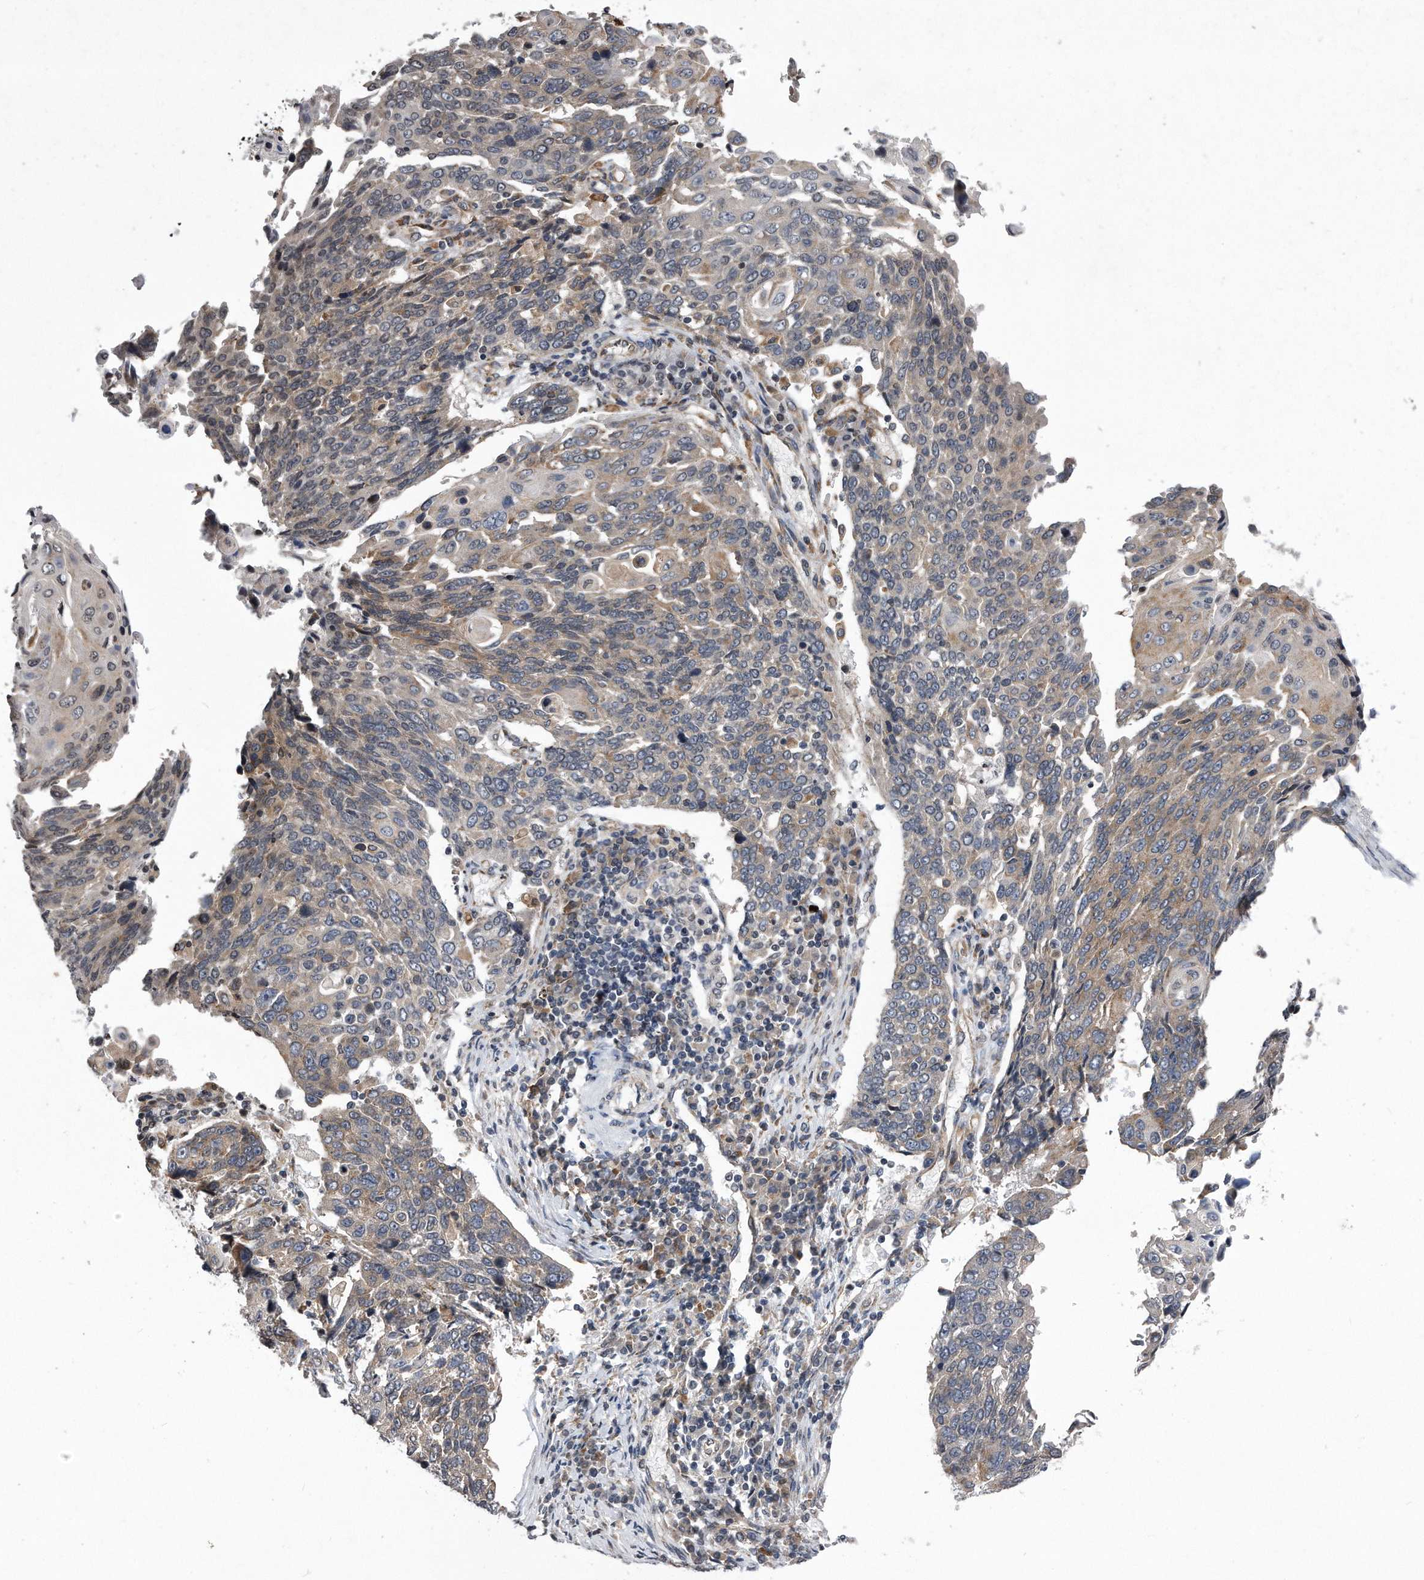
{"staining": {"intensity": "weak", "quantity": ">75%", "location": "cytoplasmic/membranous"}, "tissue": "lung cancer", "cell_type": "Tumor cells", "image_type": "cancer", "snomed": [{"axis": "morphology", "description": "Squamous cell carcinoma, NOS"}, {"axis": "topography", "description": "Lung"}], "caption": "A brown stain shows weak cytoplasmic/membranous expression of a protein in human lung cancer tumor cells.", "gene": "DAB1", "patient": {"sex": "male", "age": 66}}